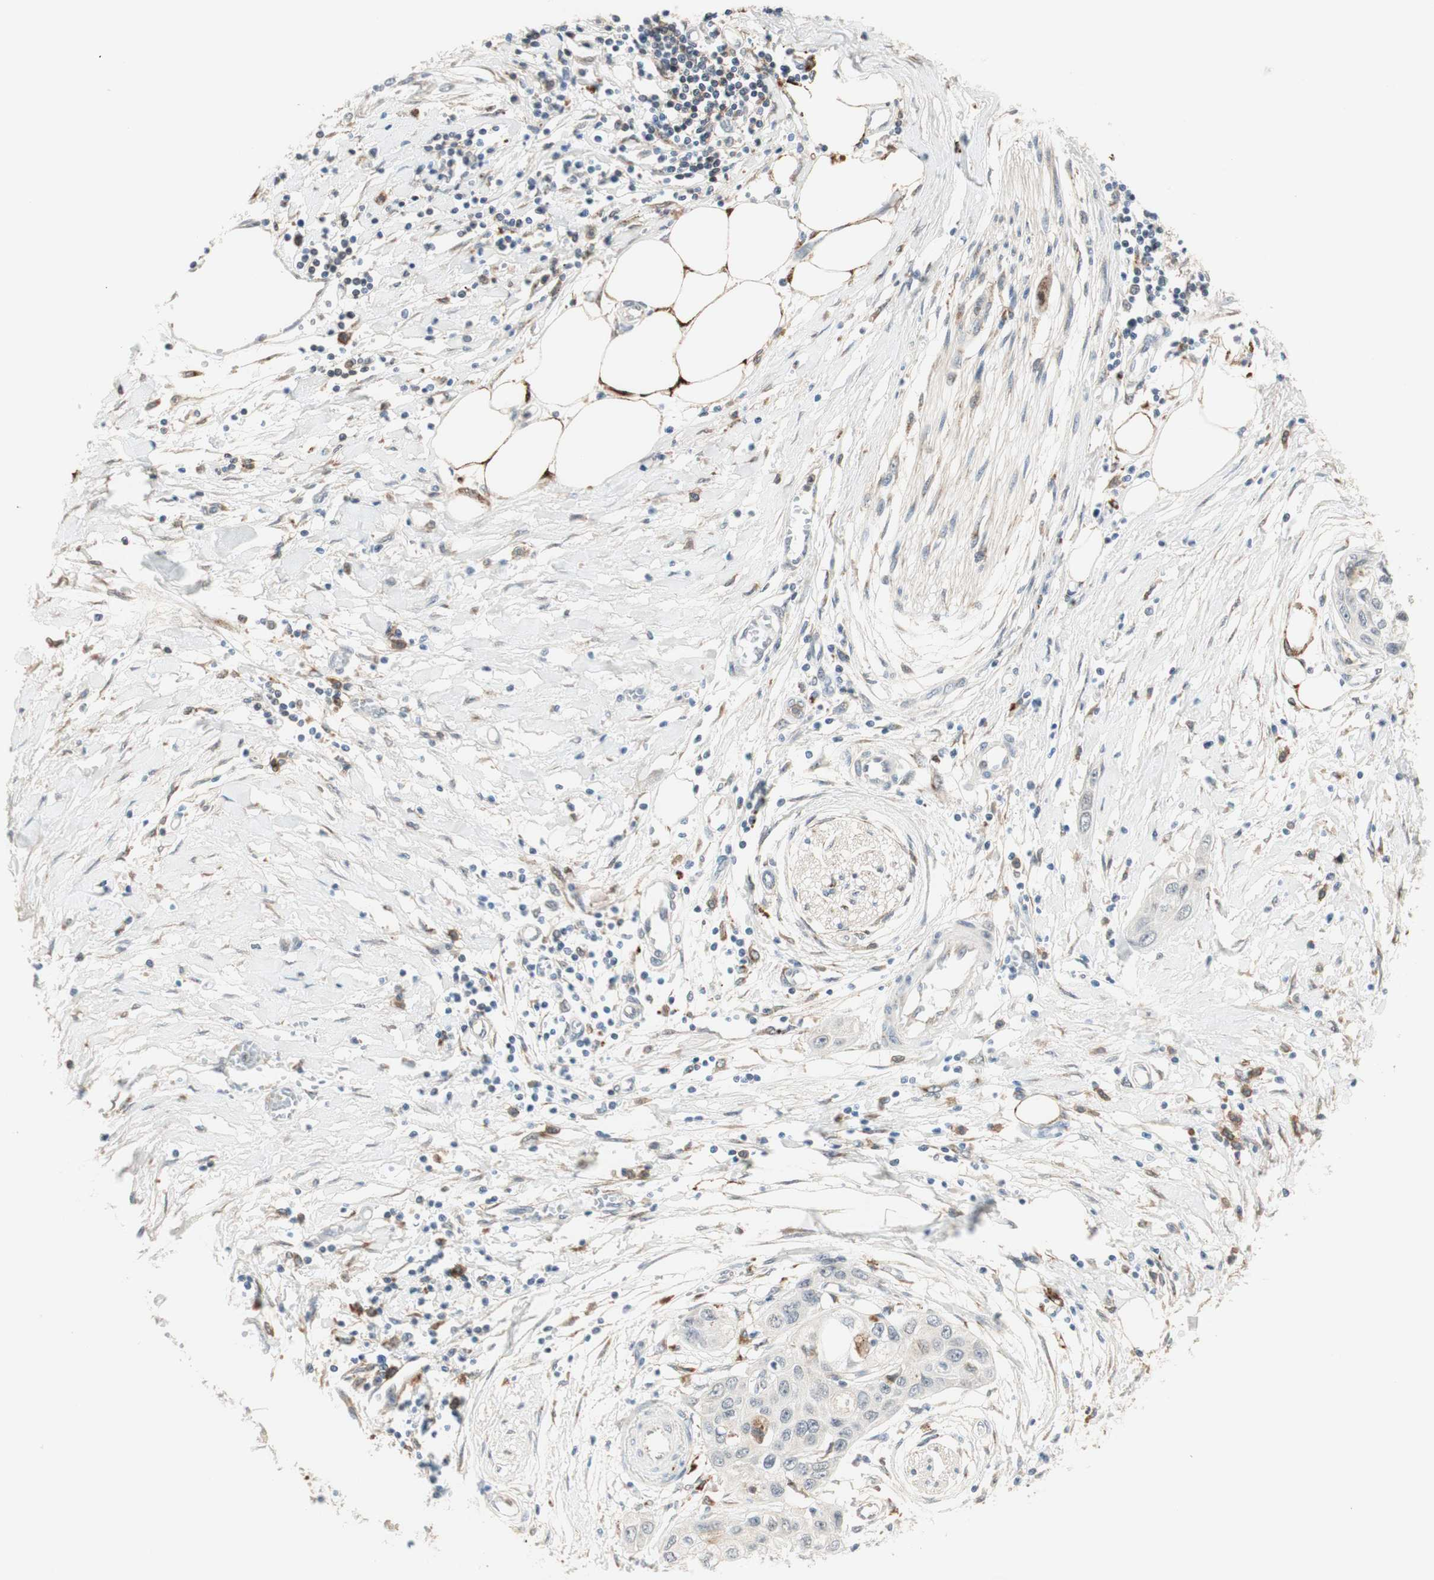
{"staining": {"intensity": "negative", "quantity": "none", "location": "none"}, "tissue": "pancreatic cancer", "cell_type": "Tumor cells", "image_type": "cancer", "snomed": [{"axis": "morphology", "description": "Adenocarcinoma, NOS"}, {"axis": "topography", "description": "Pancreas"}], "caption": "Immunohistochemical staining of human pancreatic cancer (adenocarcinoma) demonstrates no significant positivity in tumor cells. The staining is performed using DAB brown chromogen with nuclei counter-stained in using hematoxylin.", "gene": "GAPT", "patient": {"sex": "female", "age": 70}}